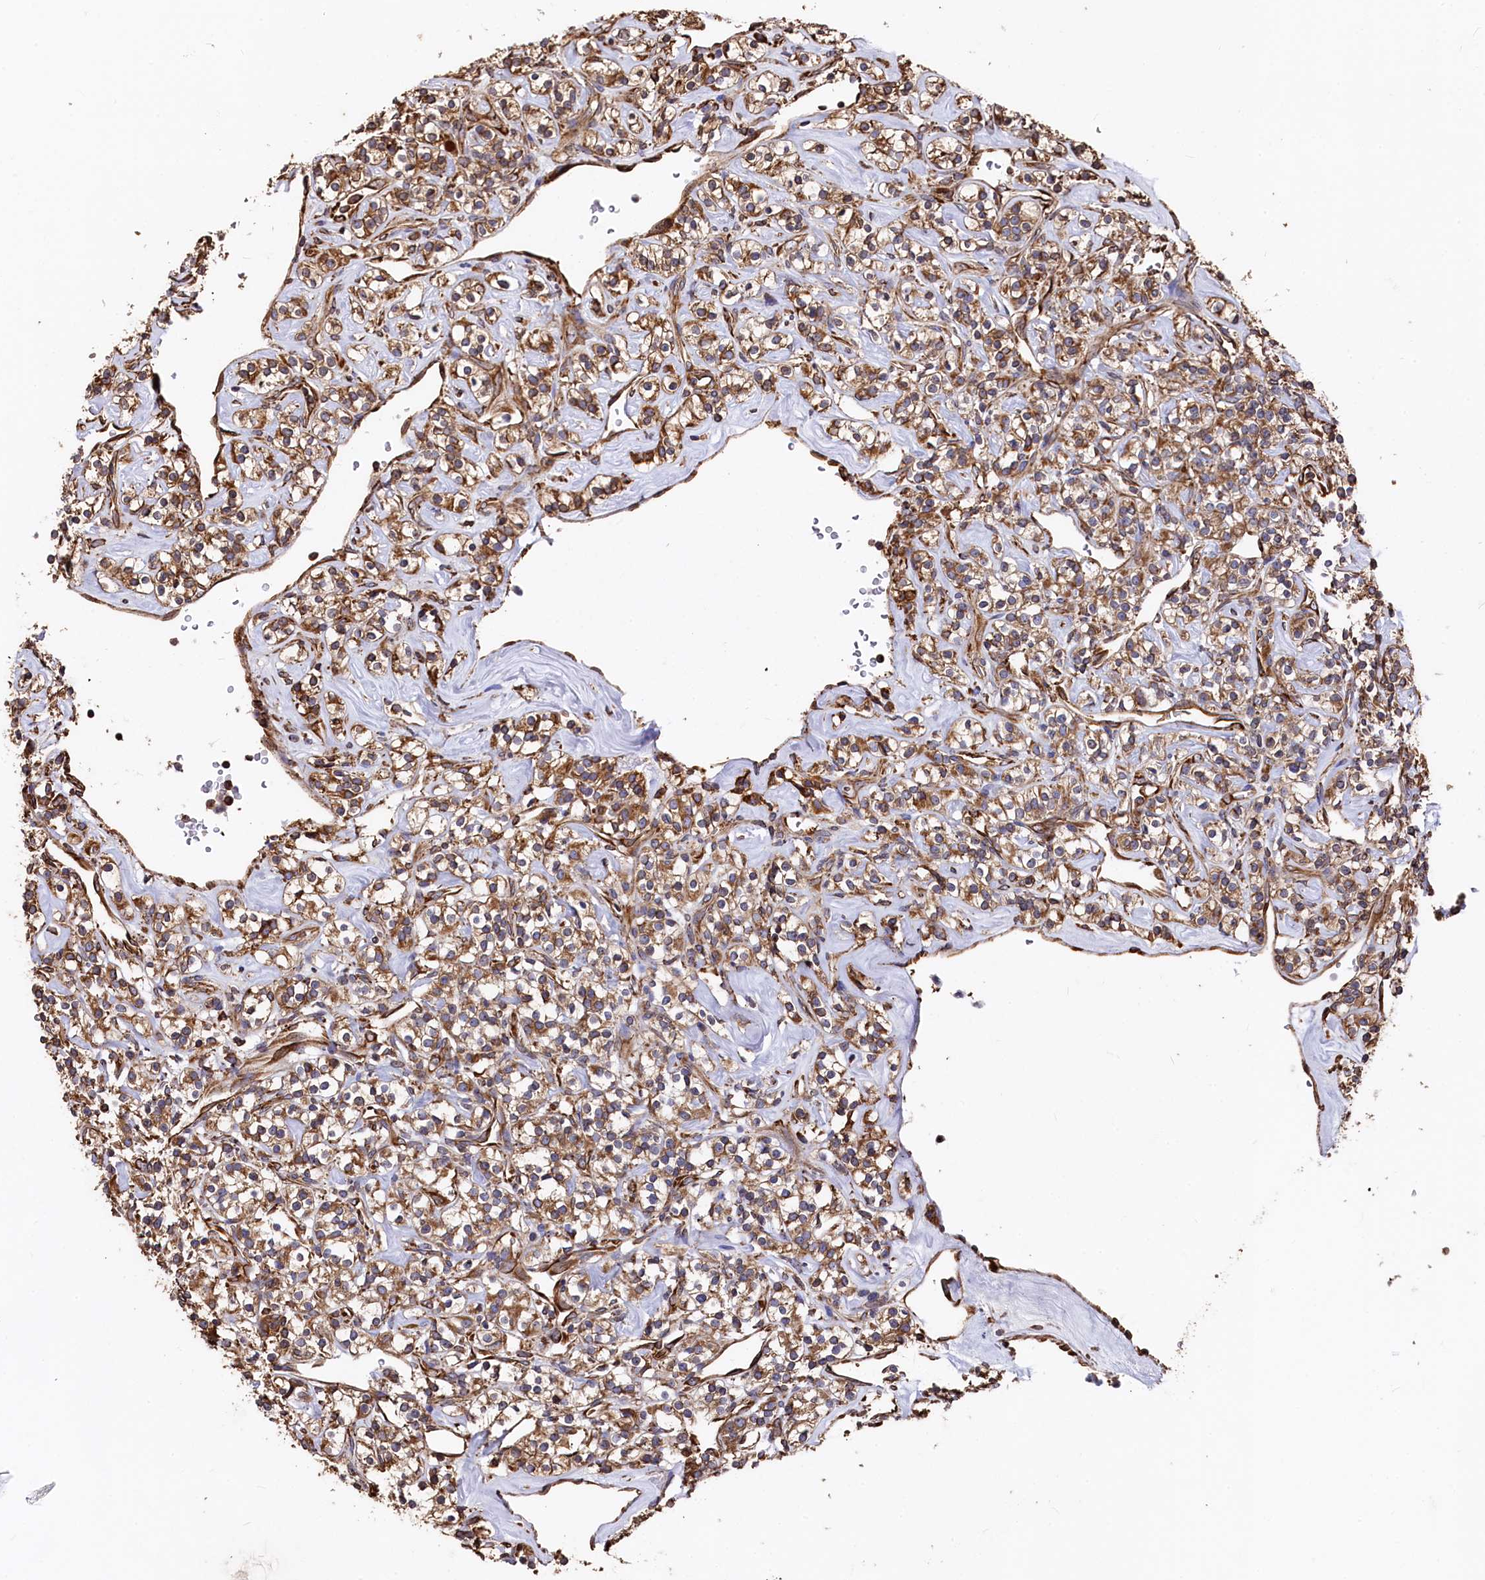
{"staining": {"intensity": "moderate", "quantity": ">75%", "location": "cytoplasmic/membranous"}, "tissue": "renal cancer", "cell_type": "Tumor cells", "image_type": "cancer", "snomed": [{"axis": "morphology", "description": "Adenocarcinoma, NOS"}, {"axis": "topography", "description": "Kidney"}], "caption": "Renal adenocarcinoma stained with a protein marker shows moderate staining in tumor cells.", "gene": "NEURL1B", "patient": {"sex": "male", "age": 77}}